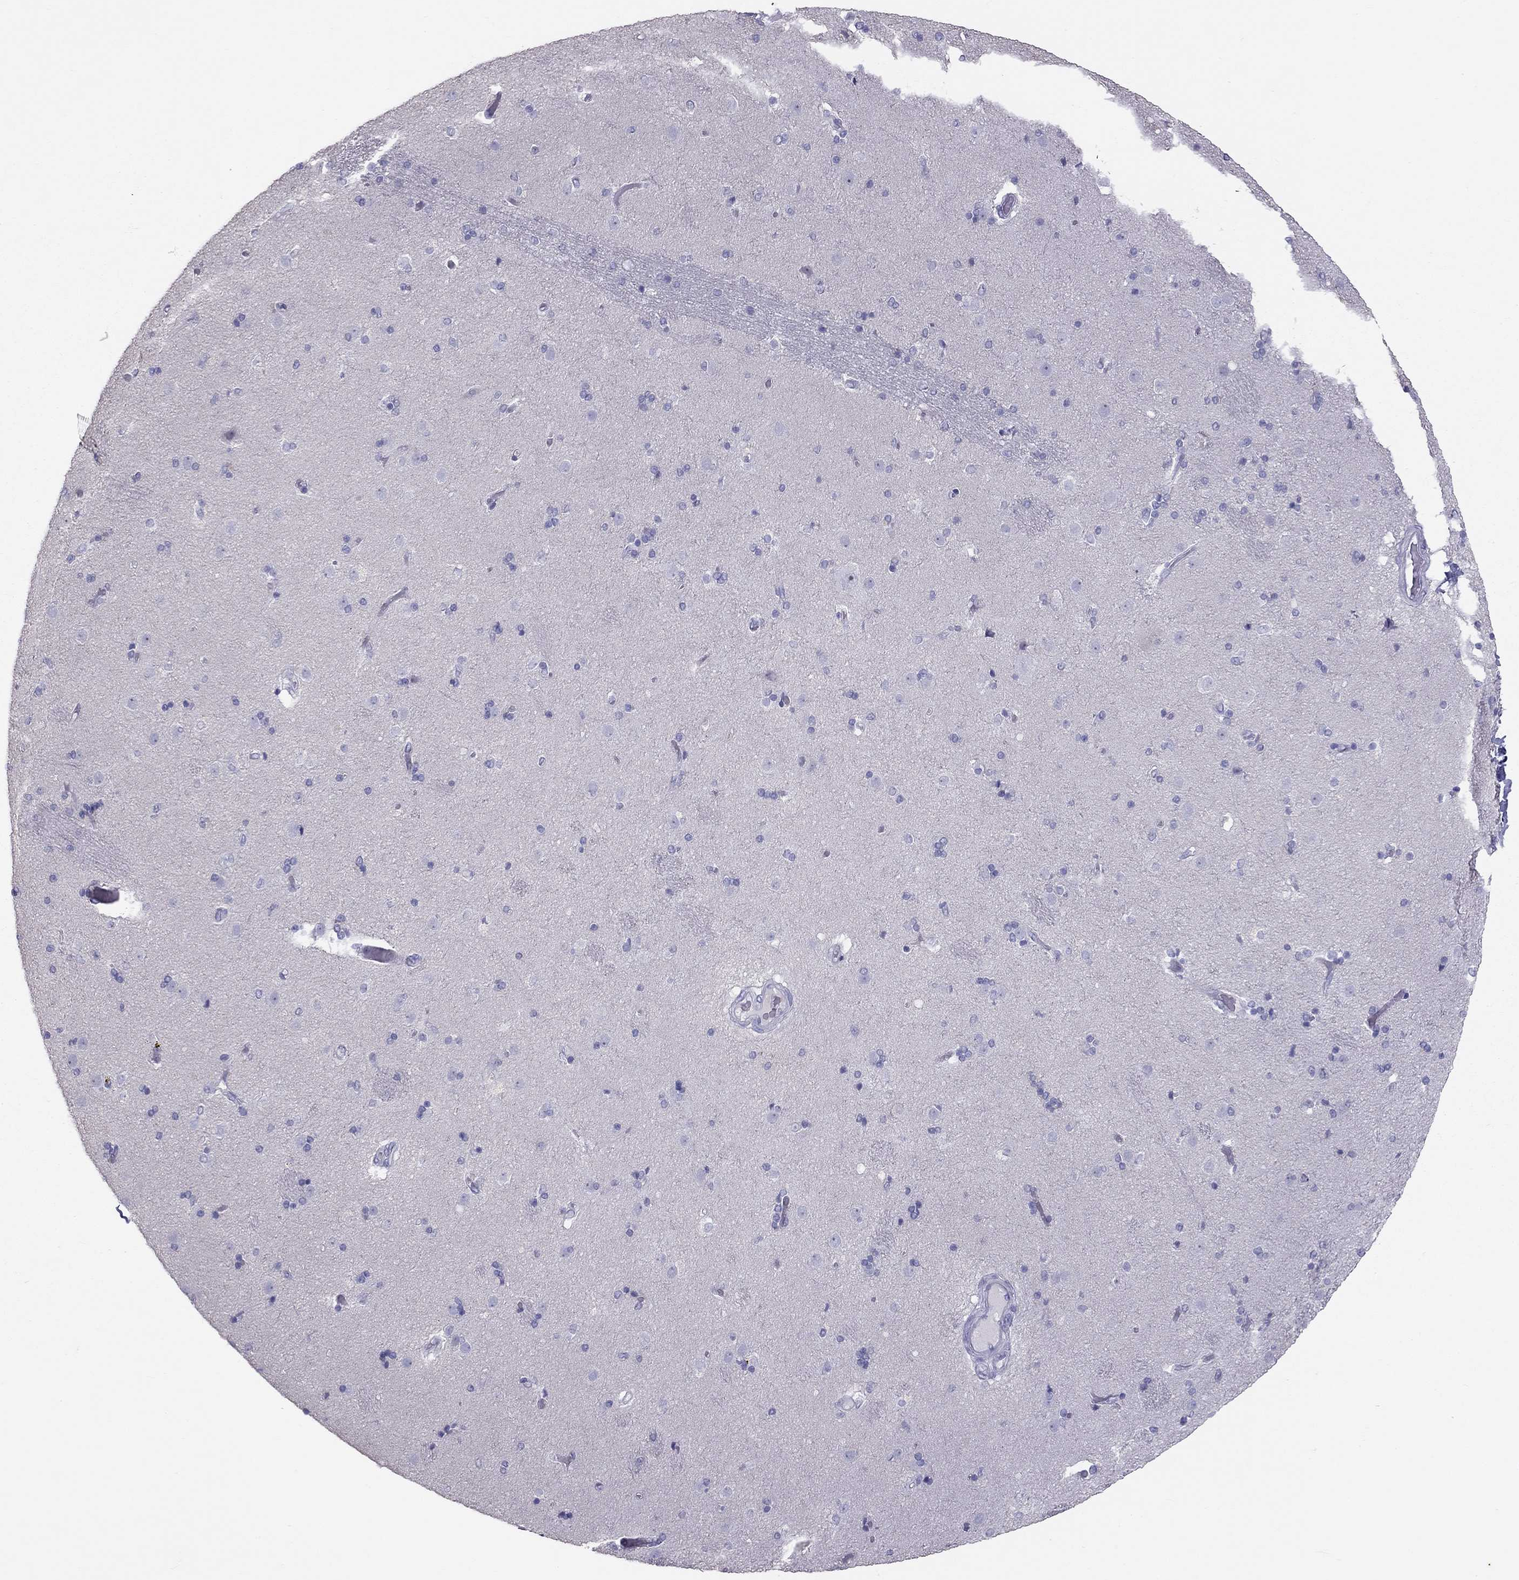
{"staining": {"intensity": "negative", "quantity": "none", "location": "none"}, "tissue": "caudate", "cell_type": "Glial cells", "image_type": "normal", "snomed": [{"axis": "morphology", "description": "Normal tissue, NOS"}, {"axis": "topography", "description": "Lateral ventricle wall"}], "caption": "IHC micrograph of normal human caudate stained for a protein (brown), which demonstrates no positivity in glial cells. (Stains: DAB (3,3'-diaminobenzidine) immunohistochemistry (IHC) with hematoxylin counter stain, Microscopy: brightfield microscopy at high magnification).", "gene": "IL17REL", "patient": {"sex": "male", "age": 54}}